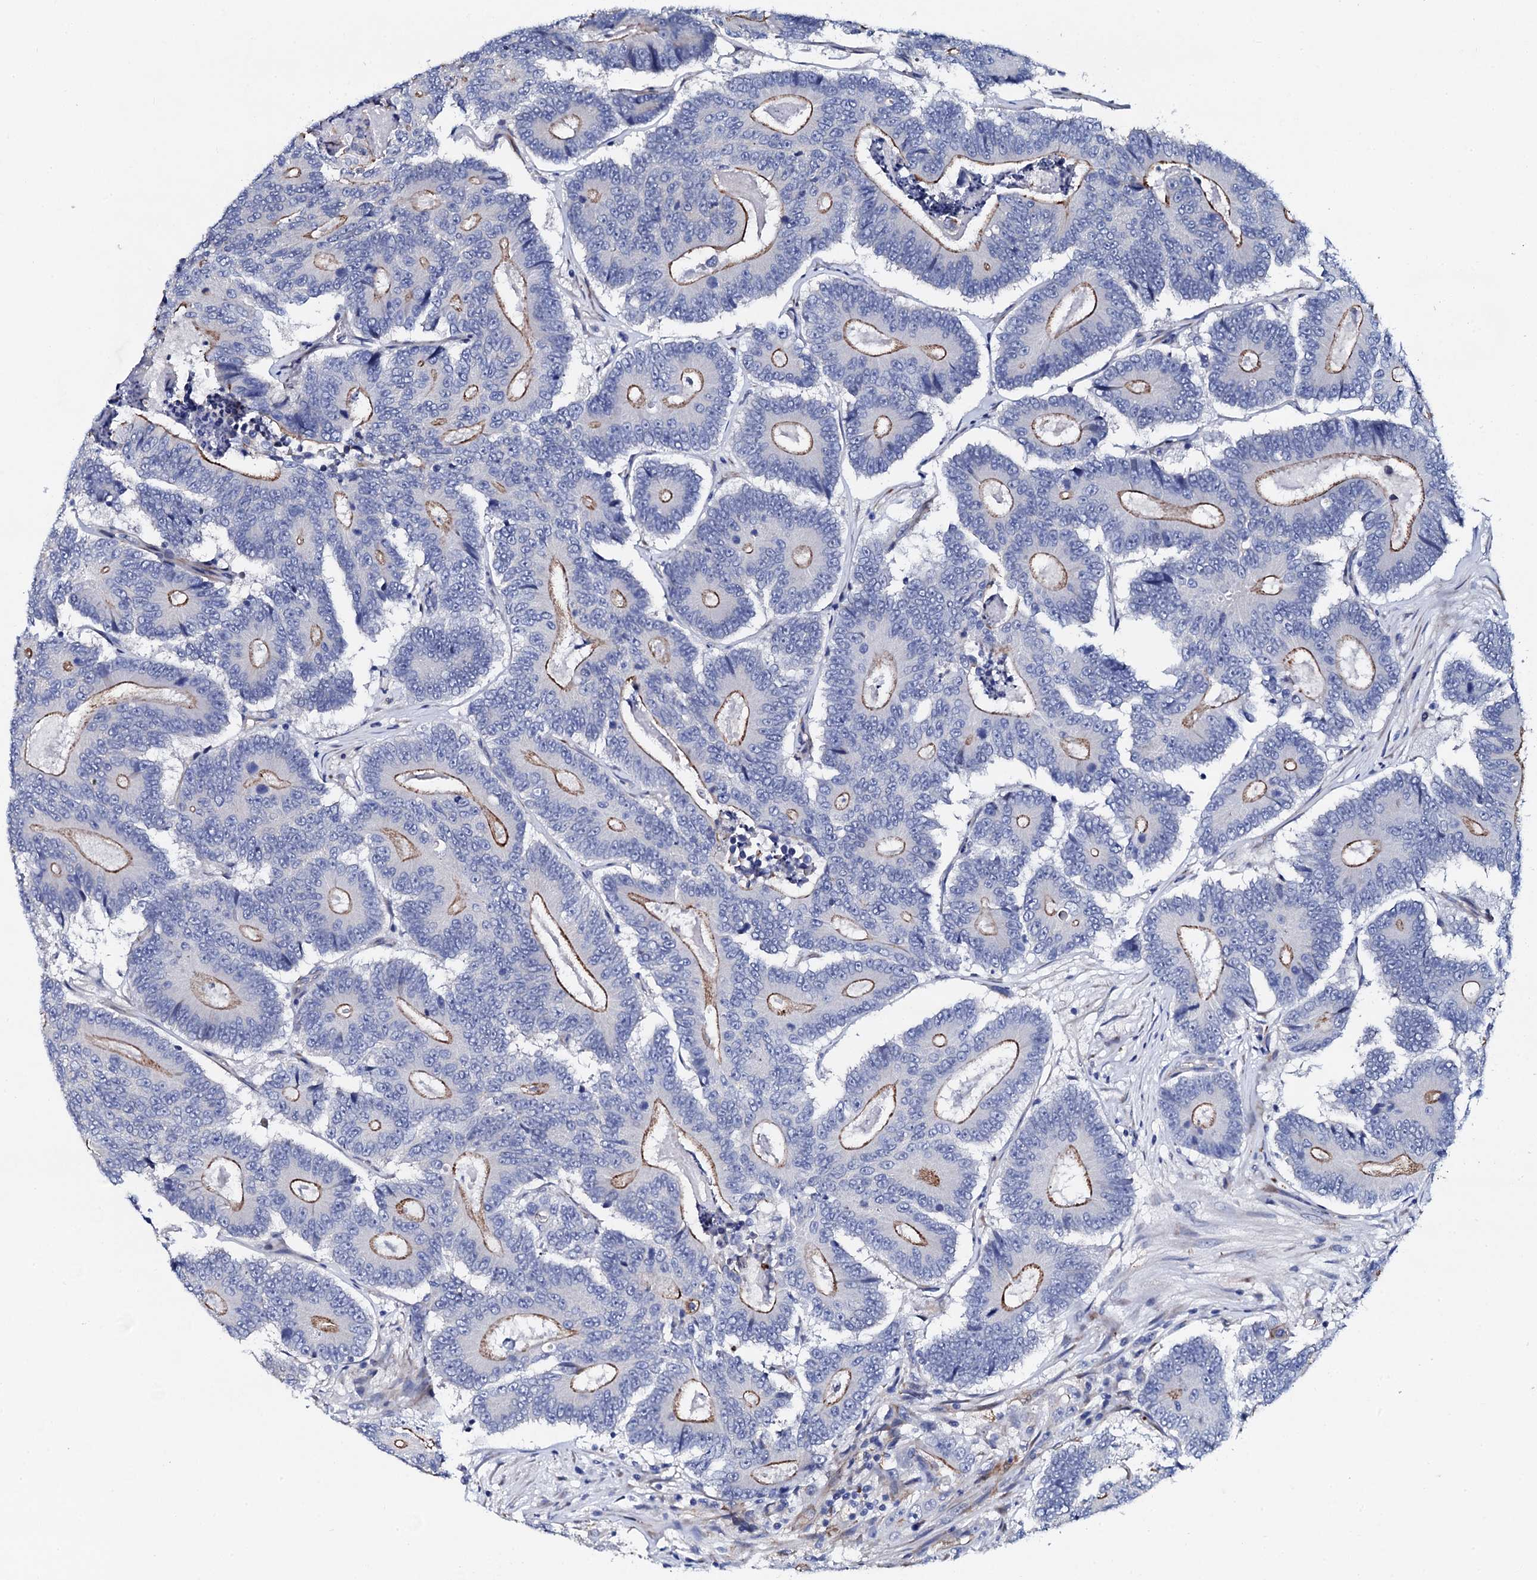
{"staining": {"intensity": "strong", "quantity": "<25%", "location": "cytoplasmic/membranous"}, "tissue": "colorectal cancer", "cell_type": "Tumor cells", "image_type": "cancer", "snomed": [{"axis": "morphology", "description": "Adenocarcinoma, NOS"}, {"axis": "topography", "description": "Colon"}], "caption": "A high-resolution image shows IHC staining of colorectal adenocarcinoma, which shows strong cytoplasmic/membranous positivity in about <25% of tumor cells. The staining was performed using DAB (3,3'-diaminobenzidine), with brown indicating positive protein expression. Nuclei are stained blue with hematoxylin.", "gene": "TRDN", "patient": {"sex": "male", "age": 83}}